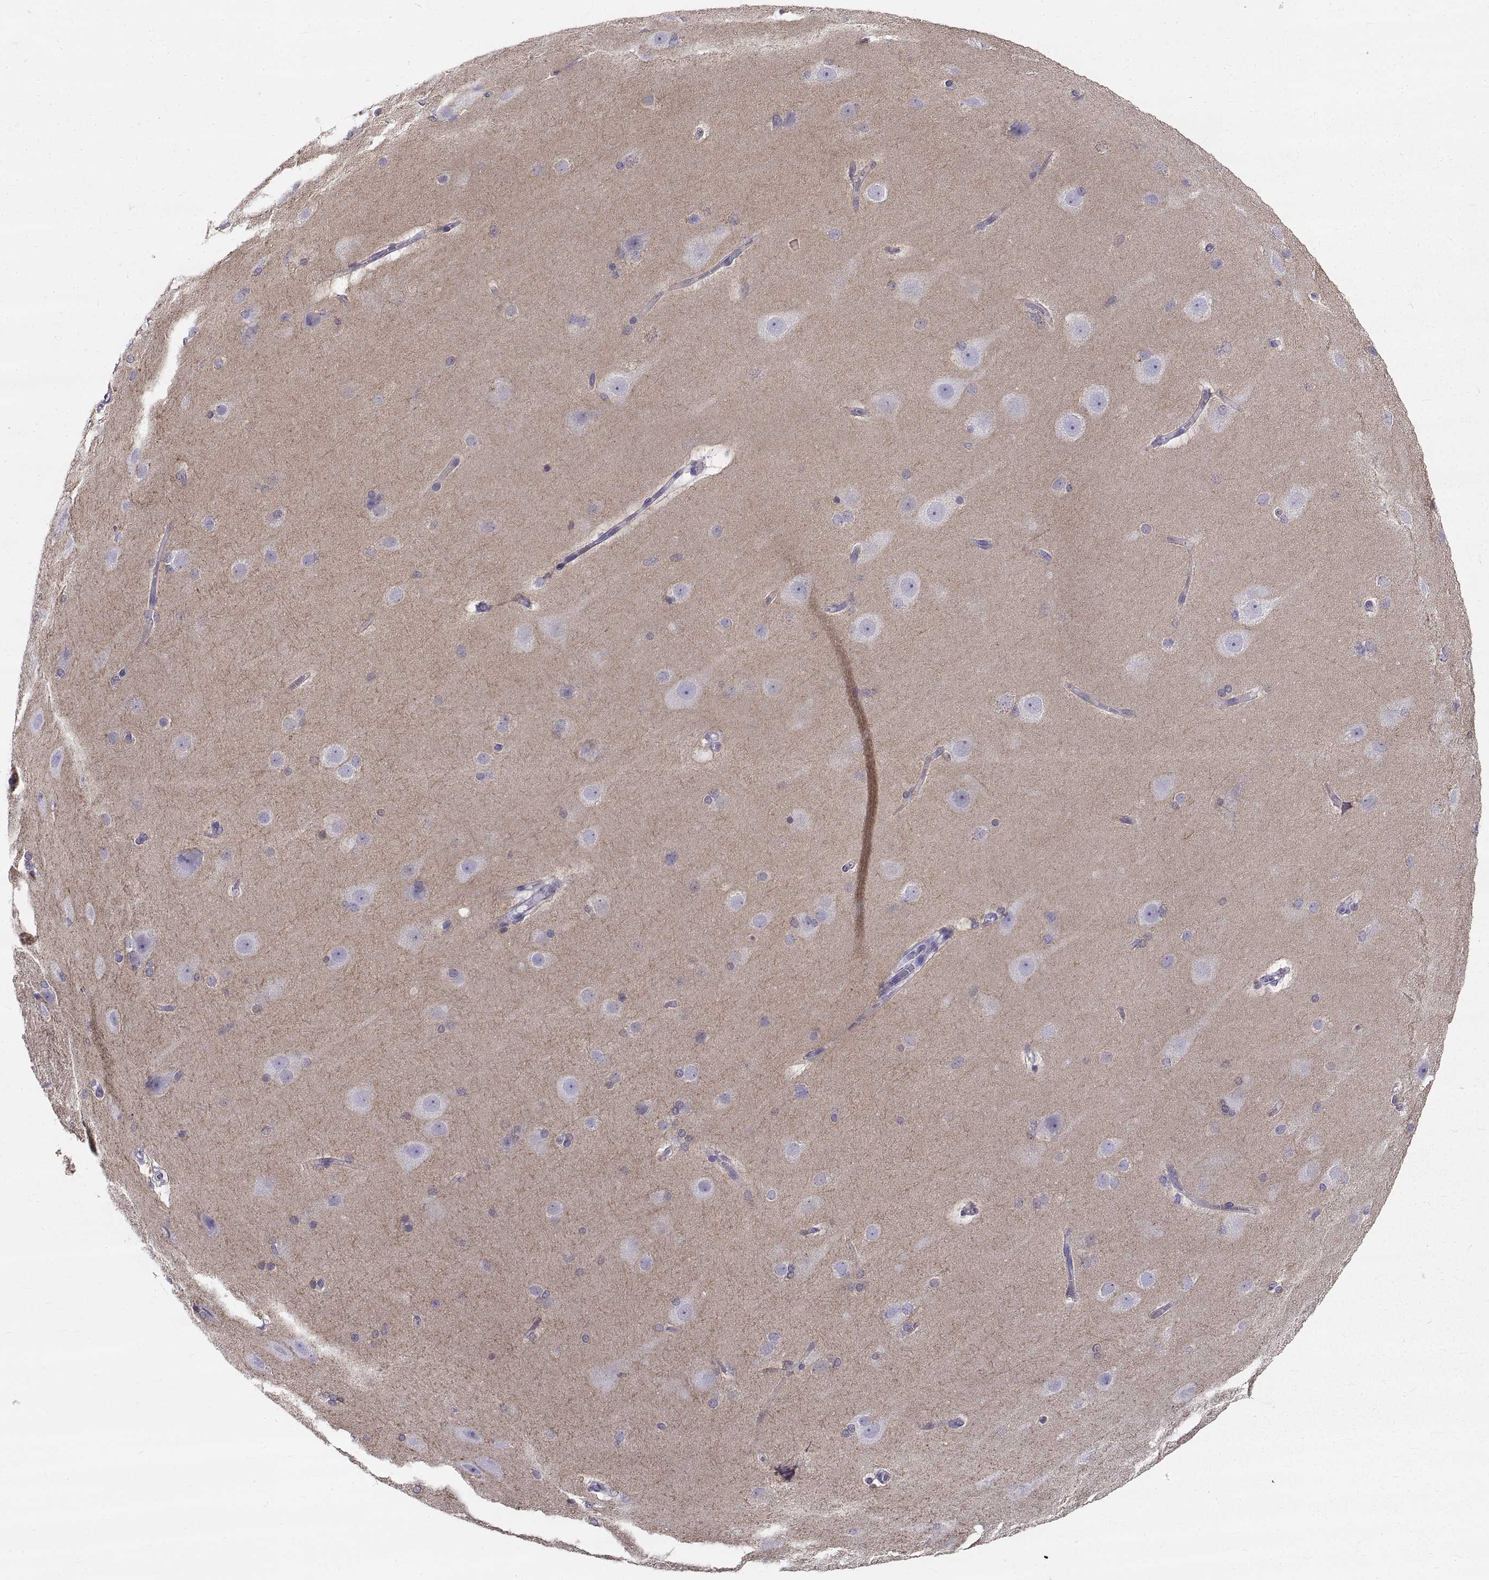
{"staining": {"intensity": "negative", "quantity": "none", "location": "none"}, "tissue": "hippocampus", "cell_type": "Glial cells", "image_type": "normal", "snomed": [{"axis": "morphology", "description": "Normal tissue, NOS"}, {"axis": "topography", "description": "Cerebral cortex"}, {"axis": "topography", "description": "Hippocampus"}], "caption": "DAB immunohistochemical staining of benign human hippocampus demonstrates no significant positivity in glial cells.", "gene": "GNG12", "patient": {"sex": "female", "age": 19}}